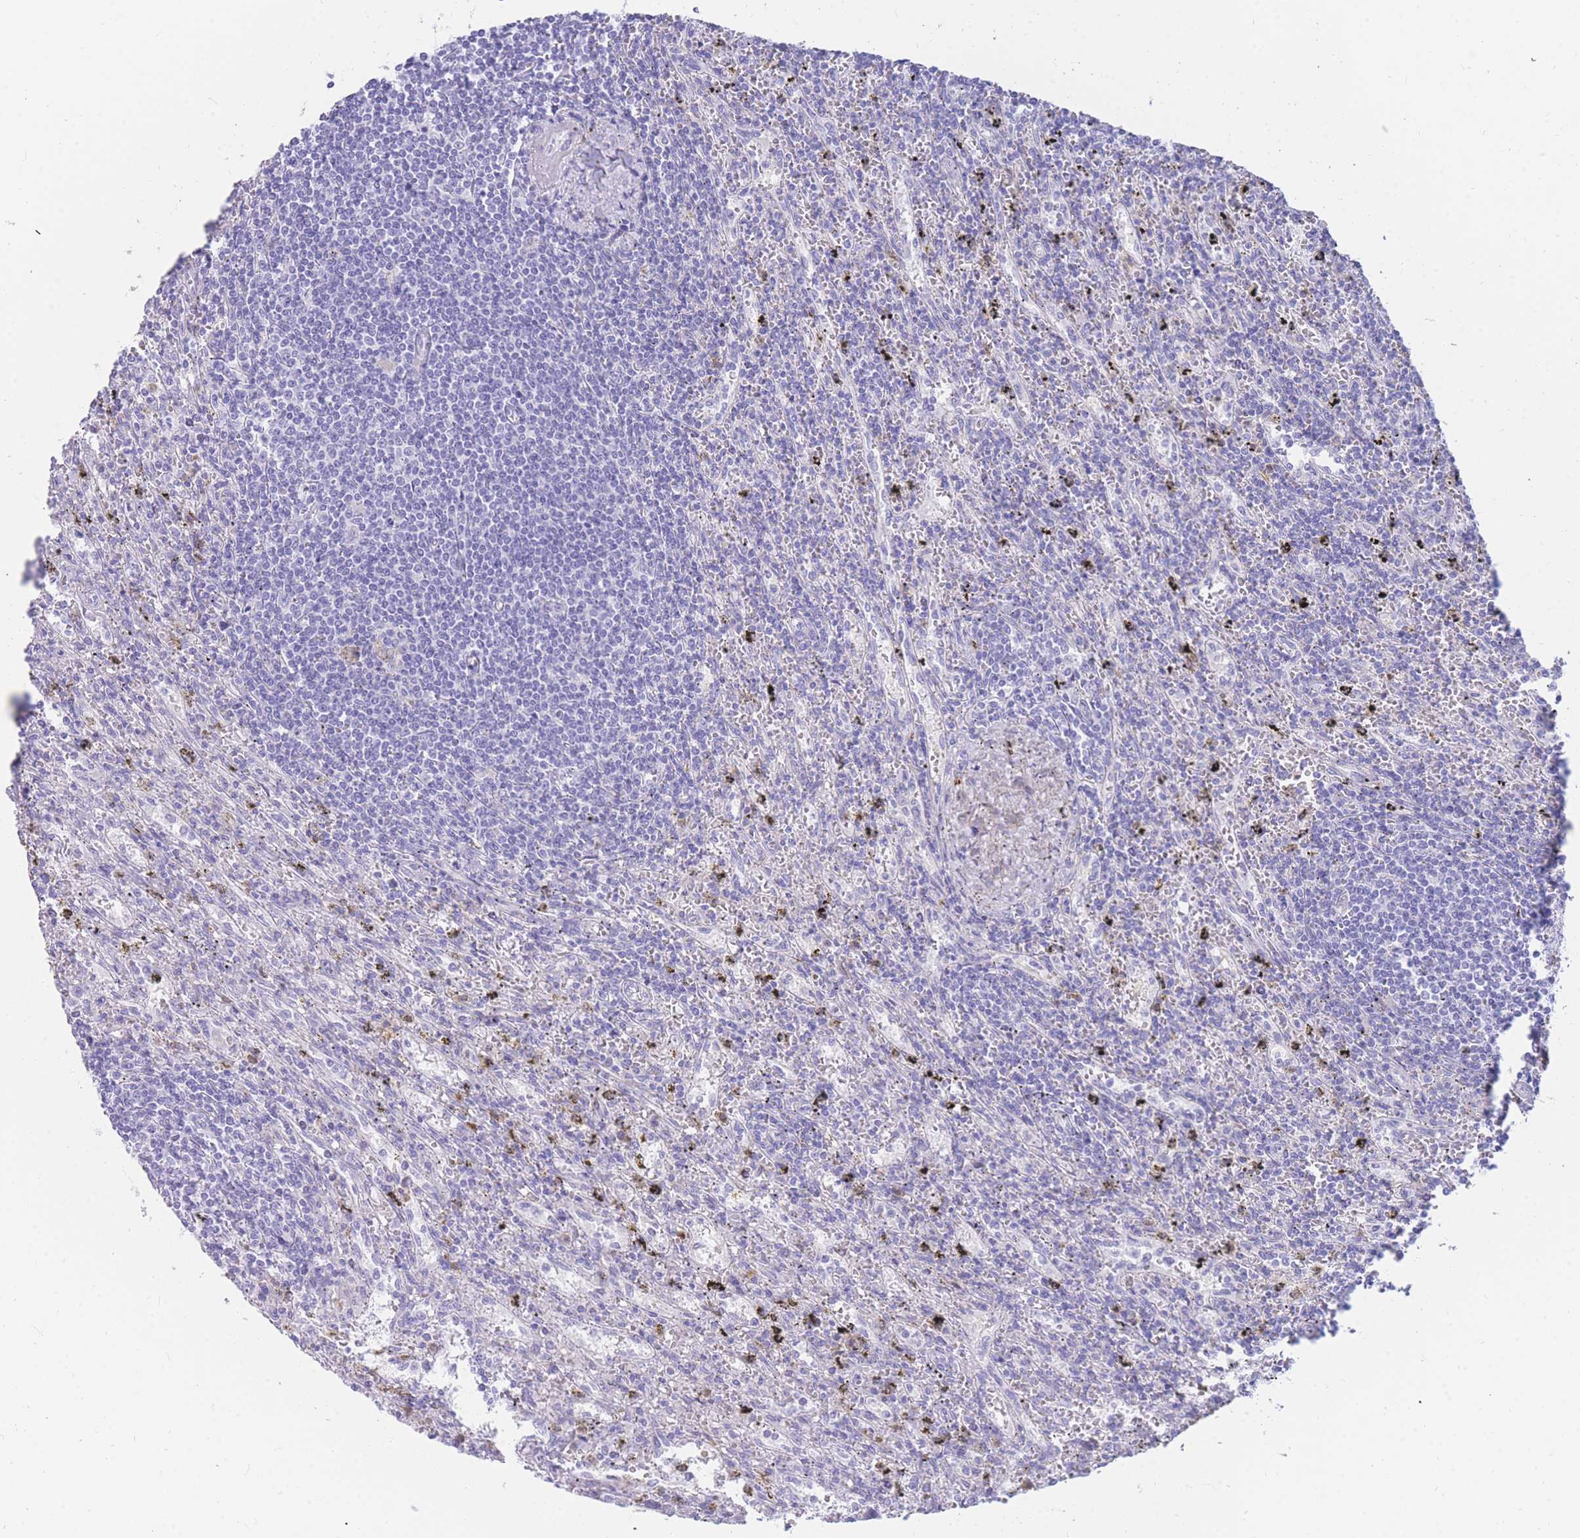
{"staining": {"intensity": "negative", "quantity": "none", "location": "none"}, "tissue": "lymphoma", "cell_type": "Tumor cells", "image_type": "cancer", "snomed": [{"axis": "morphology", "description": "Malignant lymphoma, non-Hodgkin's type, Low grade"}, {"axis": "topography", "description": "Spleen"}], "caption": "There is no significant staining in tumor cells of lymphoma.", "gene": "NKX1-2", "patient": {"sex": "male", "age": 76}}